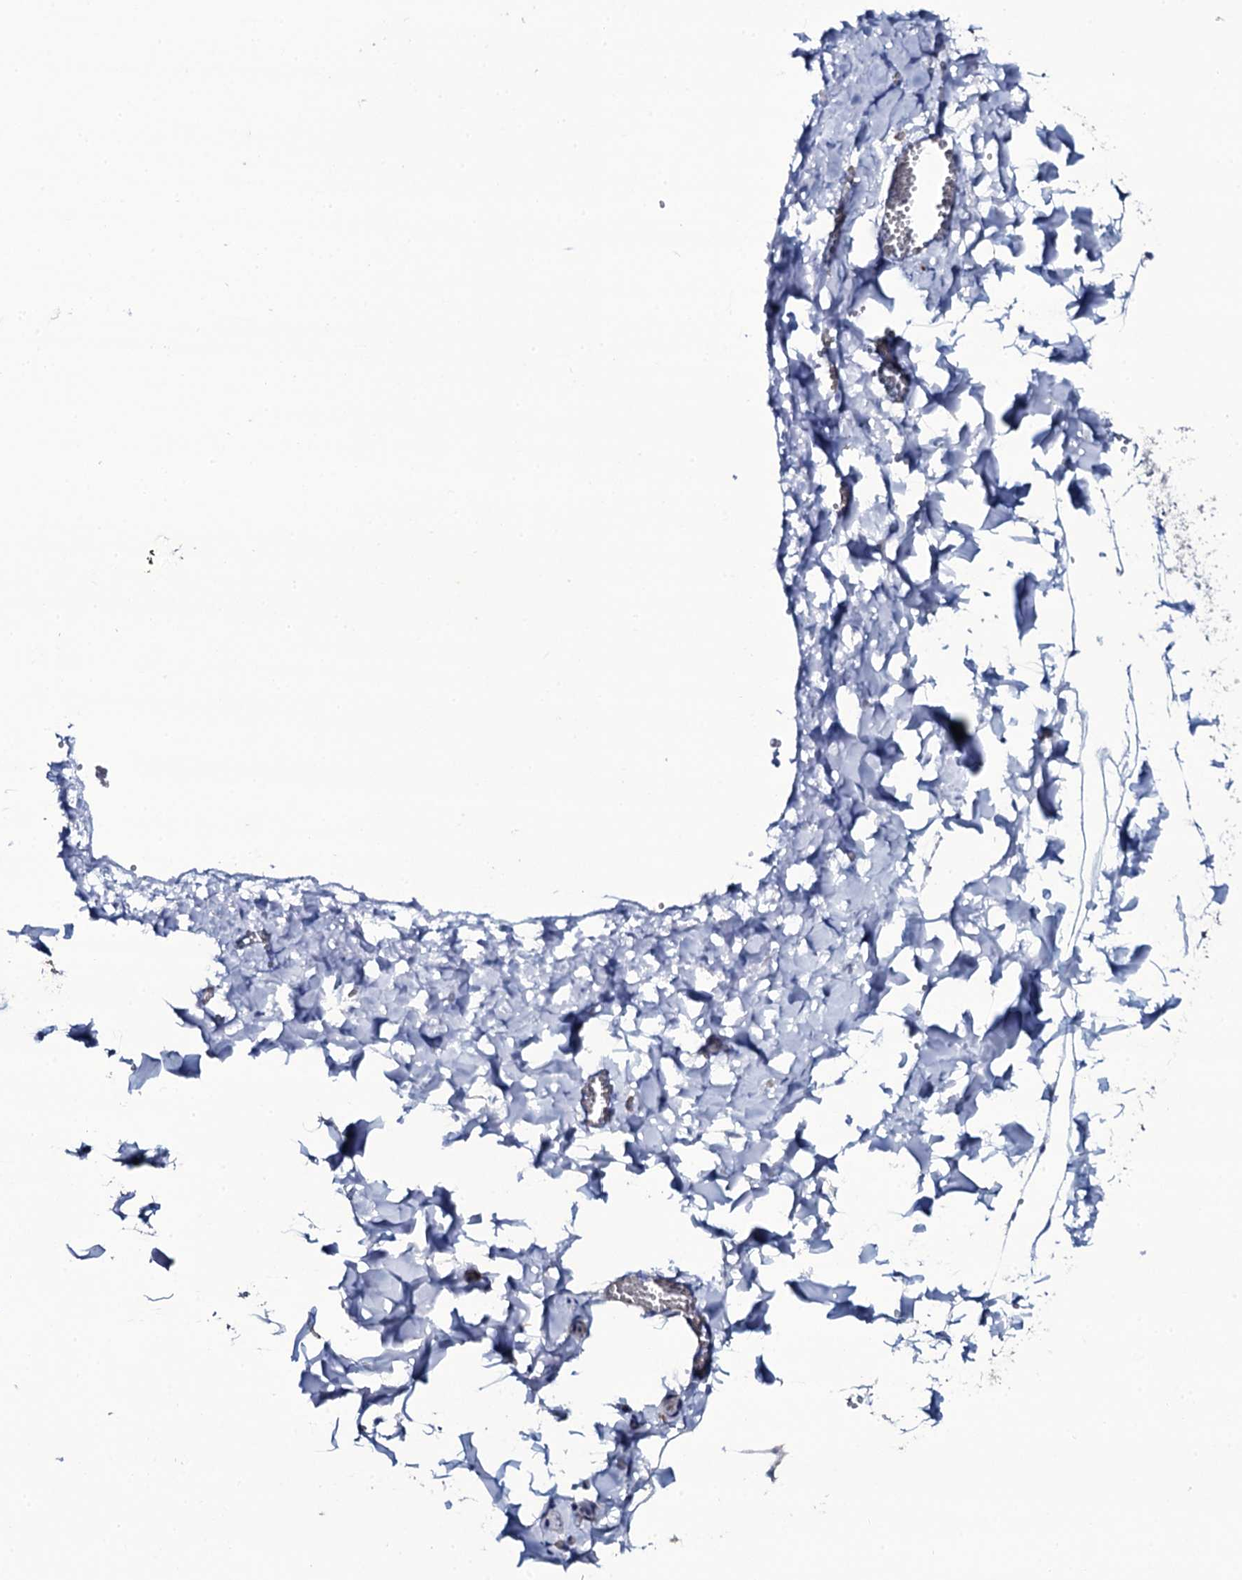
{"staining": {"intensity": "negative", "quantity": "none", "location": "none"}, "tissue": "adipose tissue", "cell_type": "Adipocytes", "image_type": "normal", "snomed": [{"axis": "morphology", "description": "Normal tissue, NOS"}, {"axis": "topography", "description": "Gallbladder"}, {"axis": "topography", "description": "Peripheral nerve tissue"}], "caption": "Immunohistochemistry (IHC) of benign human adipose tissue reveals no staining in adipocytes.", "gene": "NPM2", "patient": {"sex": "male", "age": 38}}